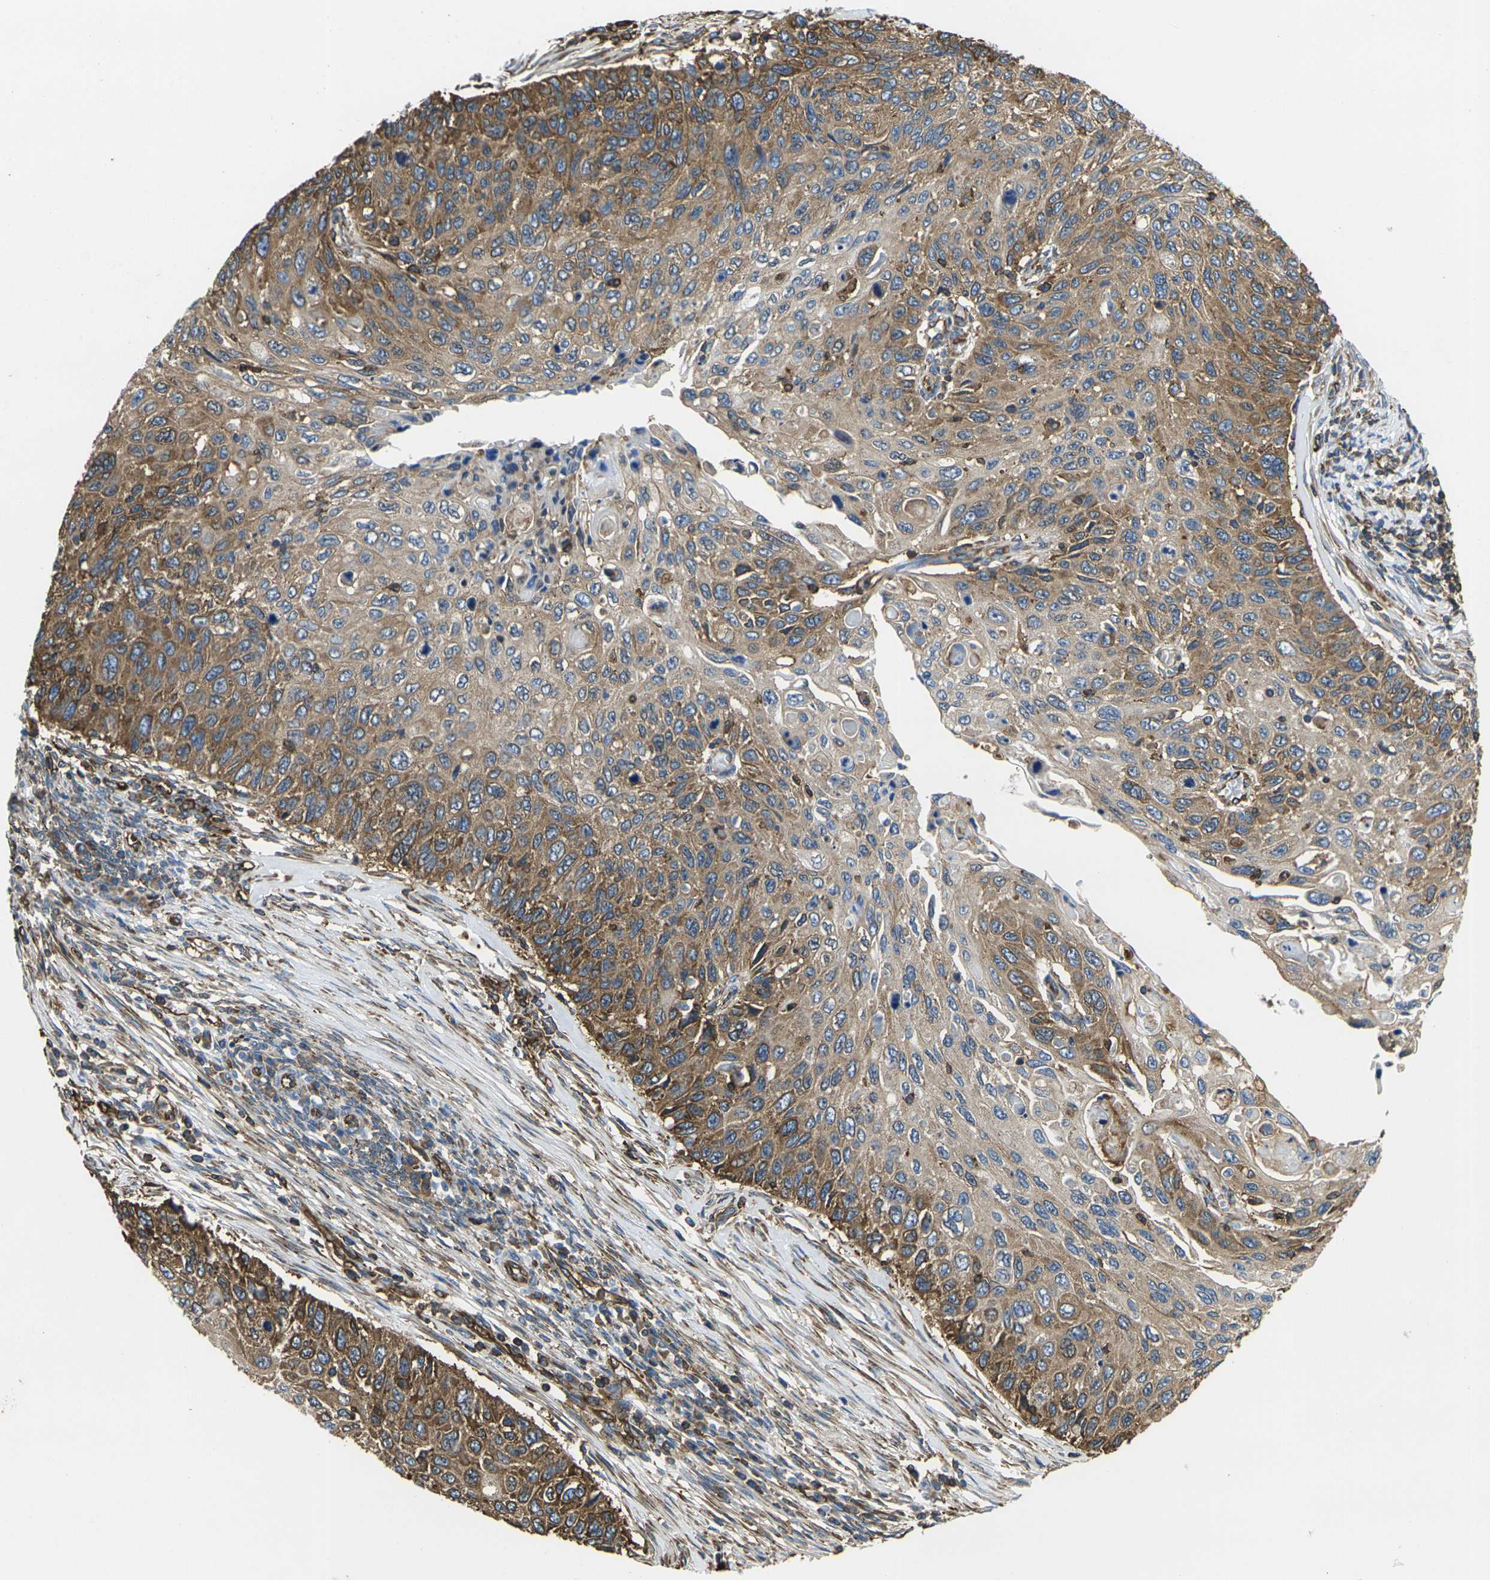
{"staining": {"intensity": "moderate", "quantity": ">75%", "location": "cytoplasmic/membranous"}, "tissue": "cervical cancer", "cell_type": "Tumor cells", "image_type": "cancer", "snomed": [{"axis": "morphology", "description": "Squamous cell carcinoma, NOS"}, {"axis": "topography", "description": "Cervix"}], "caption": "A brown stain shows moderate cytoplasmic/membranous expression of a protein in cervical squamous cell carcinoma tumor cells.", "gene": "FAM110D", "patient": {"sex": "female", "age": 70}}